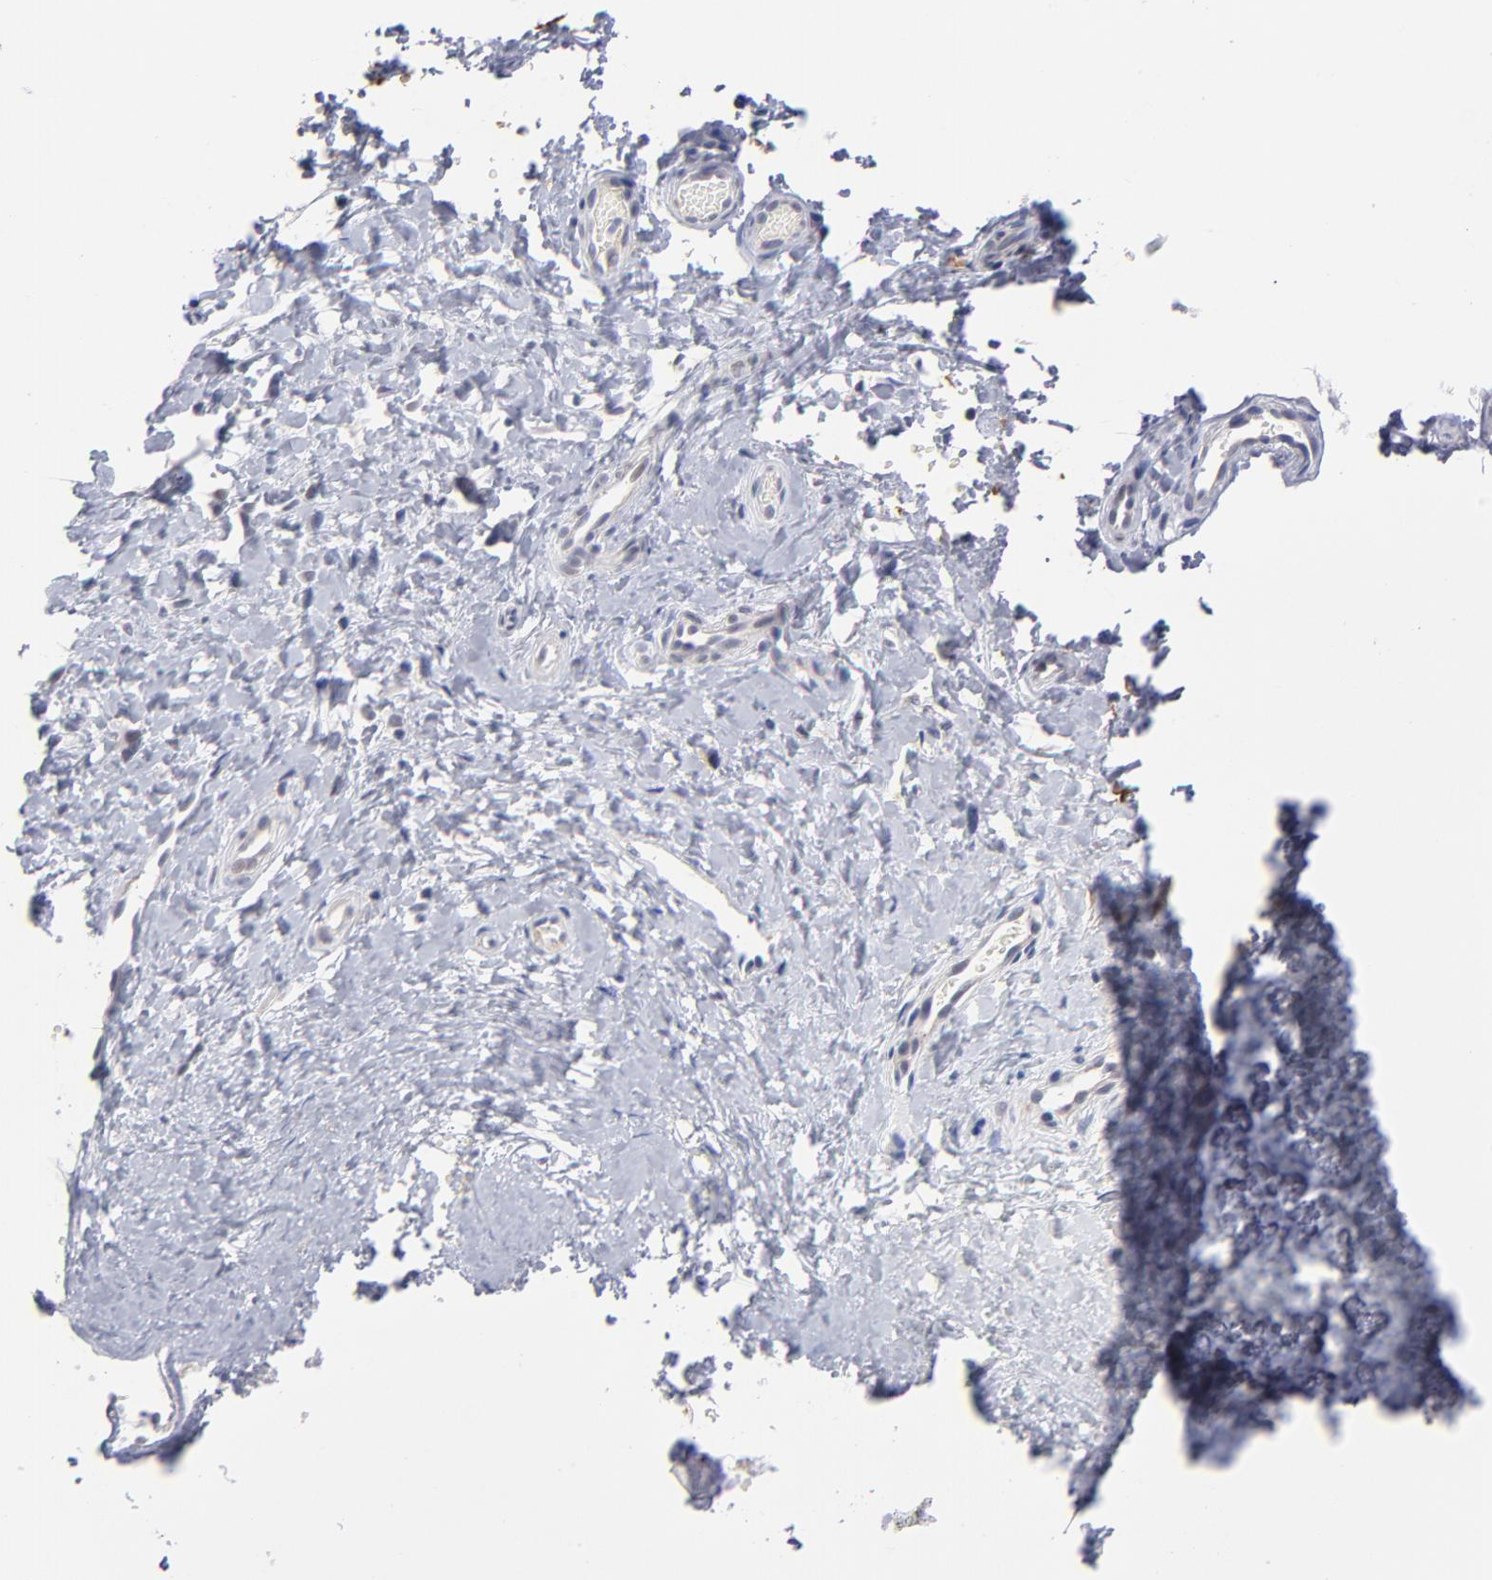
{"staining": {"intensity": "weak", "quantity": ">75%", "location": "nuclear"}, "tissue": "cervix", "cell_type": "Glandular cells", "image_type": "normal", "snomed": [{"axis": "morphology", "description": "Normal tissue, NOS"}, {"axis": "topography", "description": "Cervix"}], "caption": "Human cervix stained with a protein marker shows weak staining in glandular cells.", "gene": "WSB1", "patient": {"sex": "female", "age": 55}}